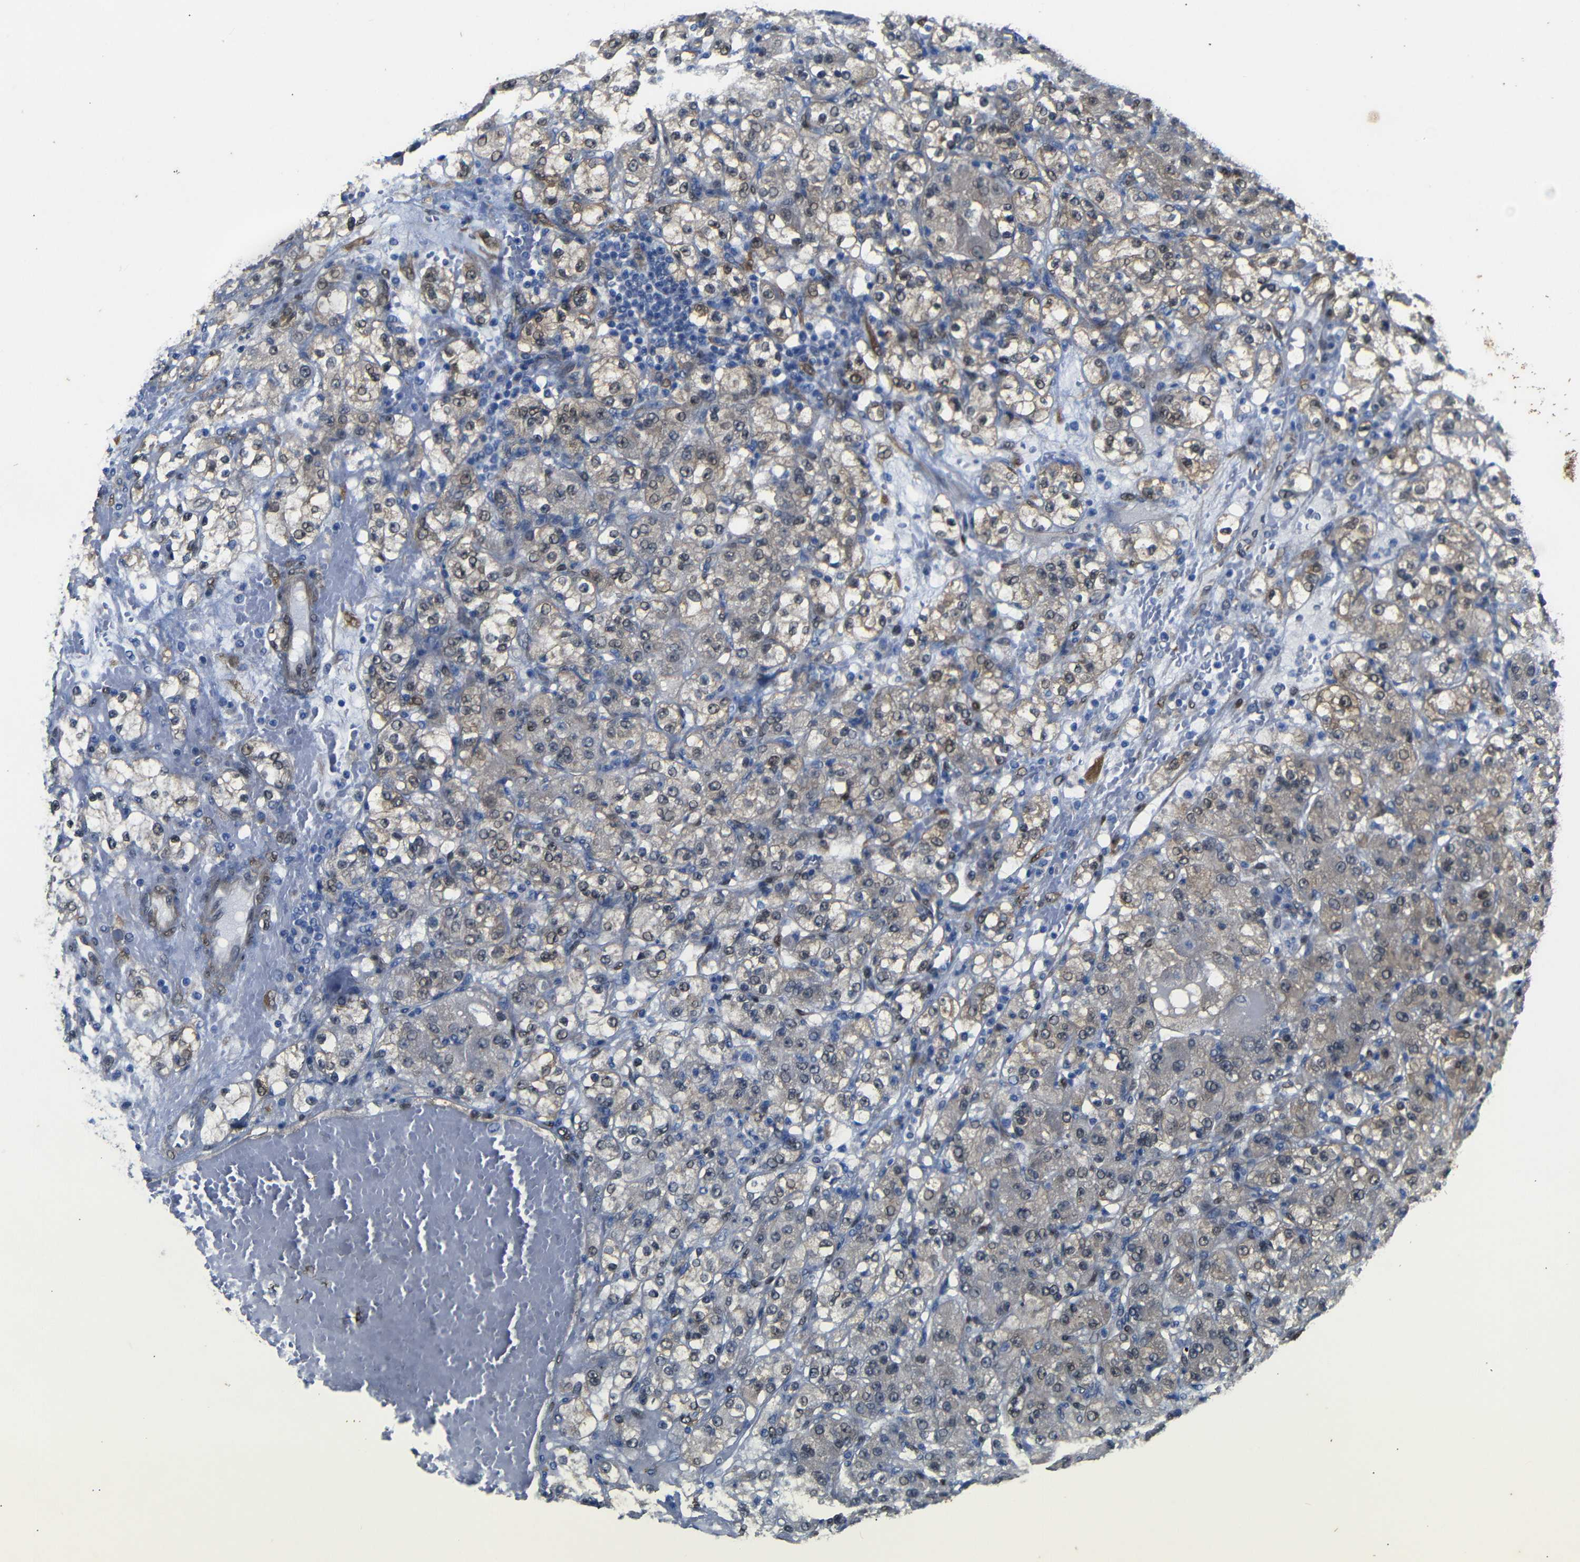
{"staining": {"intensity": "weak", "quantity": "25%-75%", "location": "cytoplasmic/membranous,nuclear"}, "tissue": "renal cancer", "cell_type": "Tumor cells", "image_type": "cancer", "snomed": [{"axis": "morphology", "description": "Normal tissue, NOS"}, {"axis": "morphology", "description": "Adenocarcinoma, NOS"}, {"axis": "topography", "description": "Kidney"}], "caption": "A low amount of weak cytoplasmic/membranous and nuclear staining is seen in approximately 25%-75% of tumor cells in renal cancer (adenocarcinoma) tissue.", "gene": "YAP1", "patient": {"sex": "male", "age": 61}}